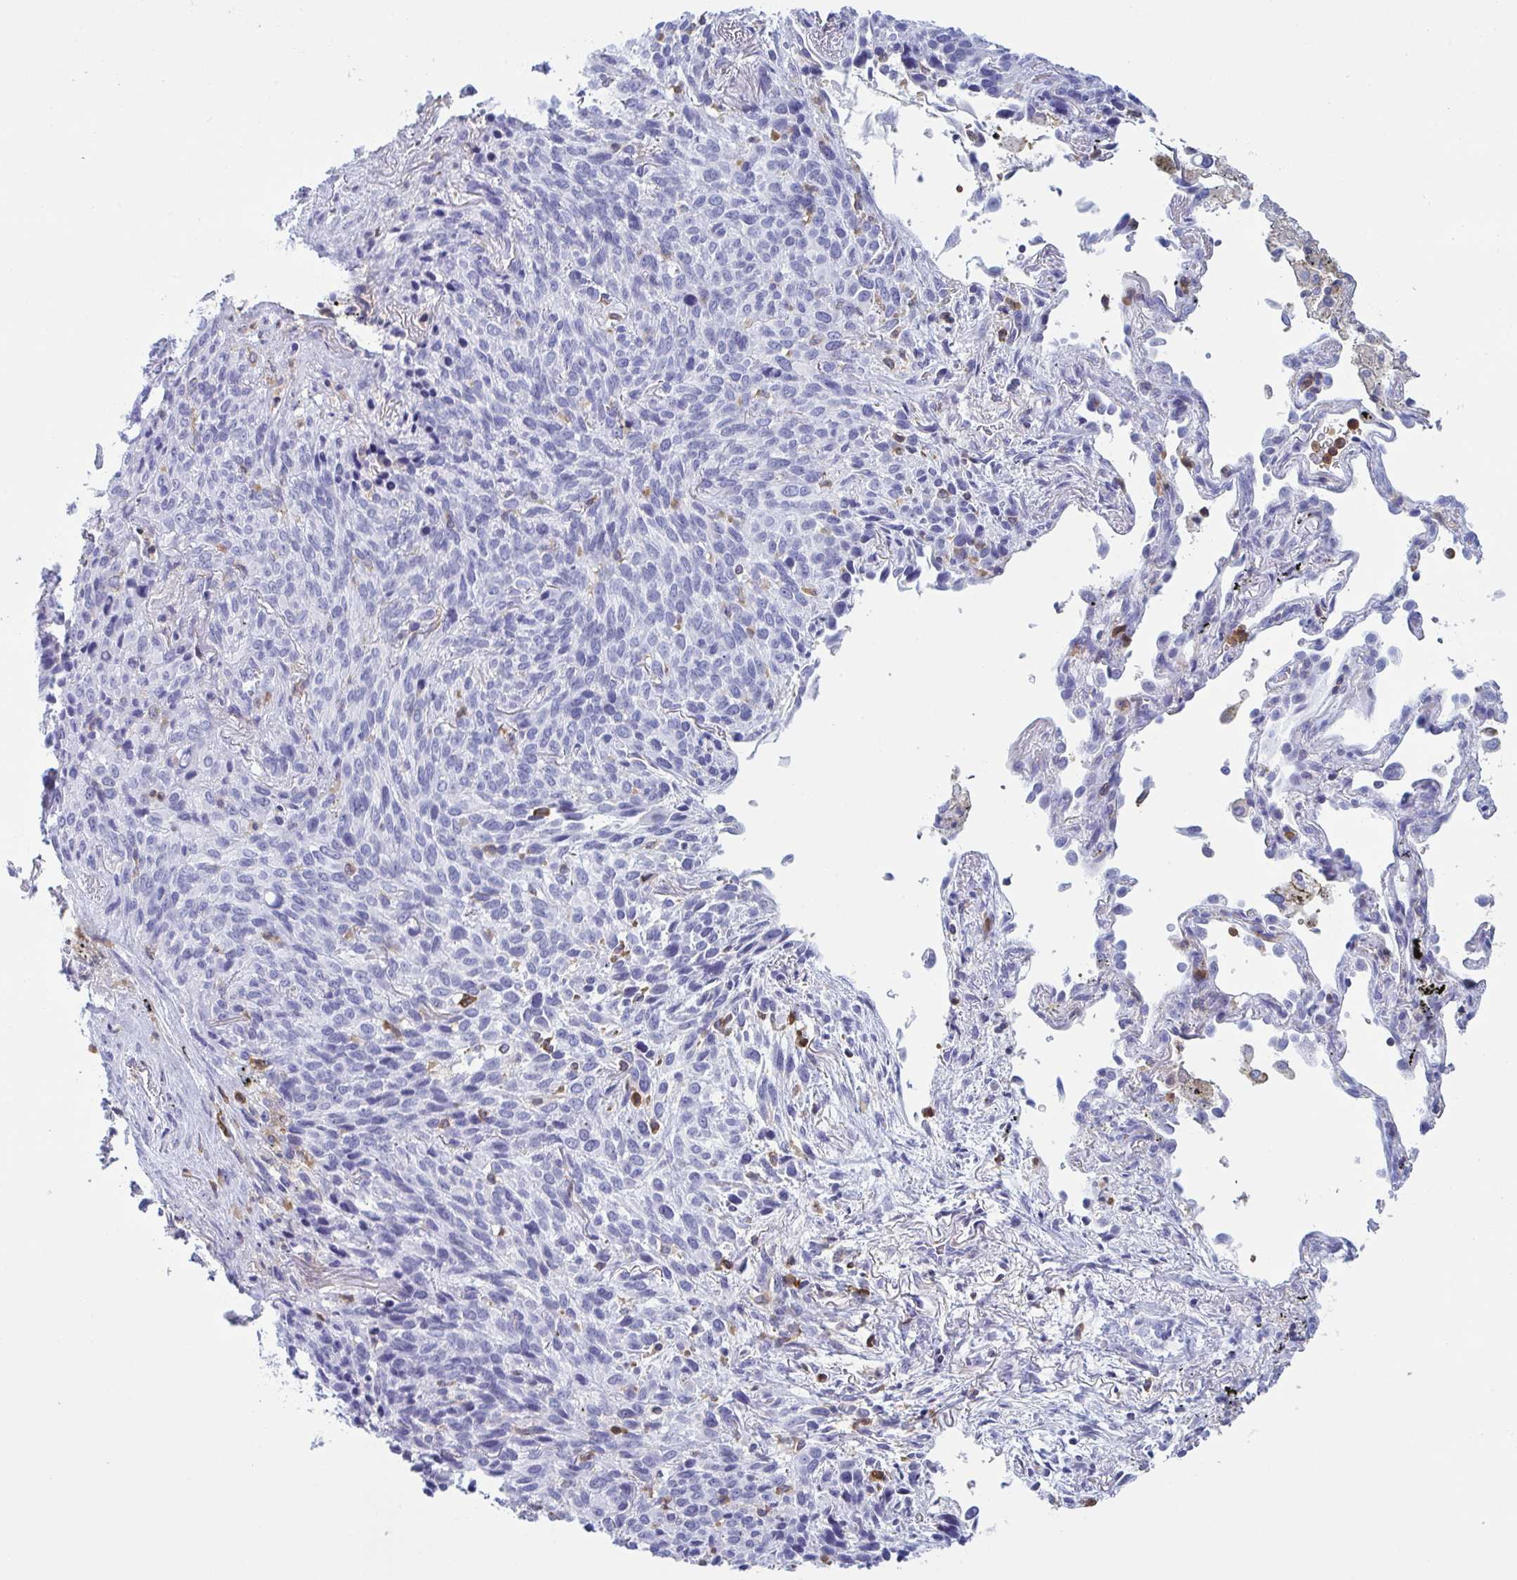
{"staining": {"intensity": "negative", "quantity": "none", "location": "none"}, "tissue": "melanoma", "cell_type": "Tumor cells", "image_type": "cancer", "snomed": [{"axis": "morphology", "description": "Malignant melanoma, Metastatic site"}, {"axis": "topography", "description": "Lung"}], "caption": "This histopathology image is of malignant melanoma (metastatic site) stained with IHC to label a protein in brown with the nuclei are counter-stained blue. There is no expression in tumor cells.", "gene": "MYO1F", "patient": {"sex": "male", "age": 48}}